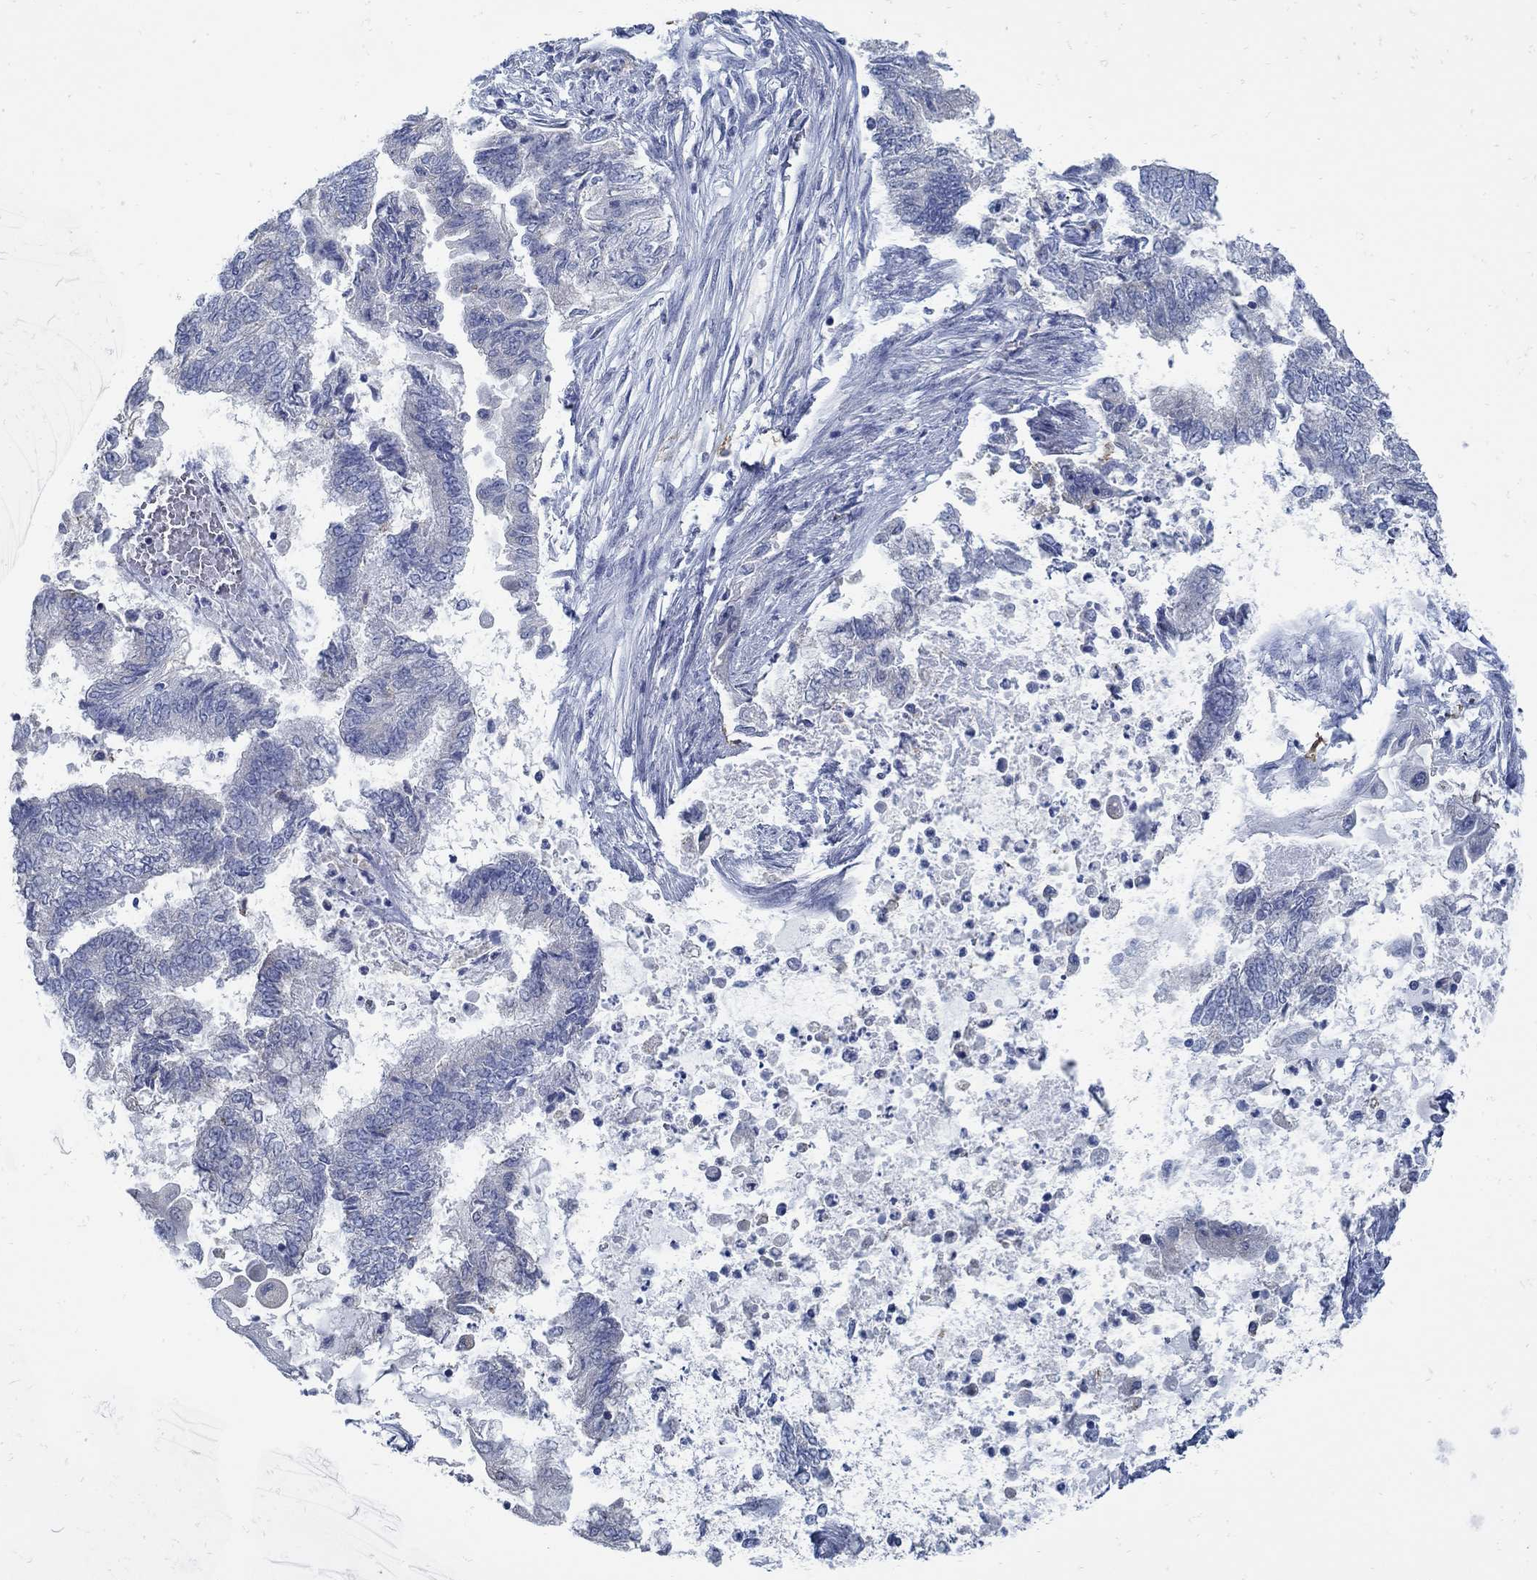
{"staining": {"intensity": "negative", "quantity": "none", "location": "none"}, "tissue": "endometrial cancer", "cell_type": "Tumor cells", "image_type": "cancer", "snomed": [{"axis": "morphology", "description": "Adenocarcinoma, NOS"}, {"axis": "topography", "description": "Endometrium"}], "caption": "The immunohistochemistry photomicrograph has no significant expression in tumor cells of endometrial adenocarcinoma tissue.", "gene": "ZFAND4", "patient": {"sex": "female", "age": 65}}